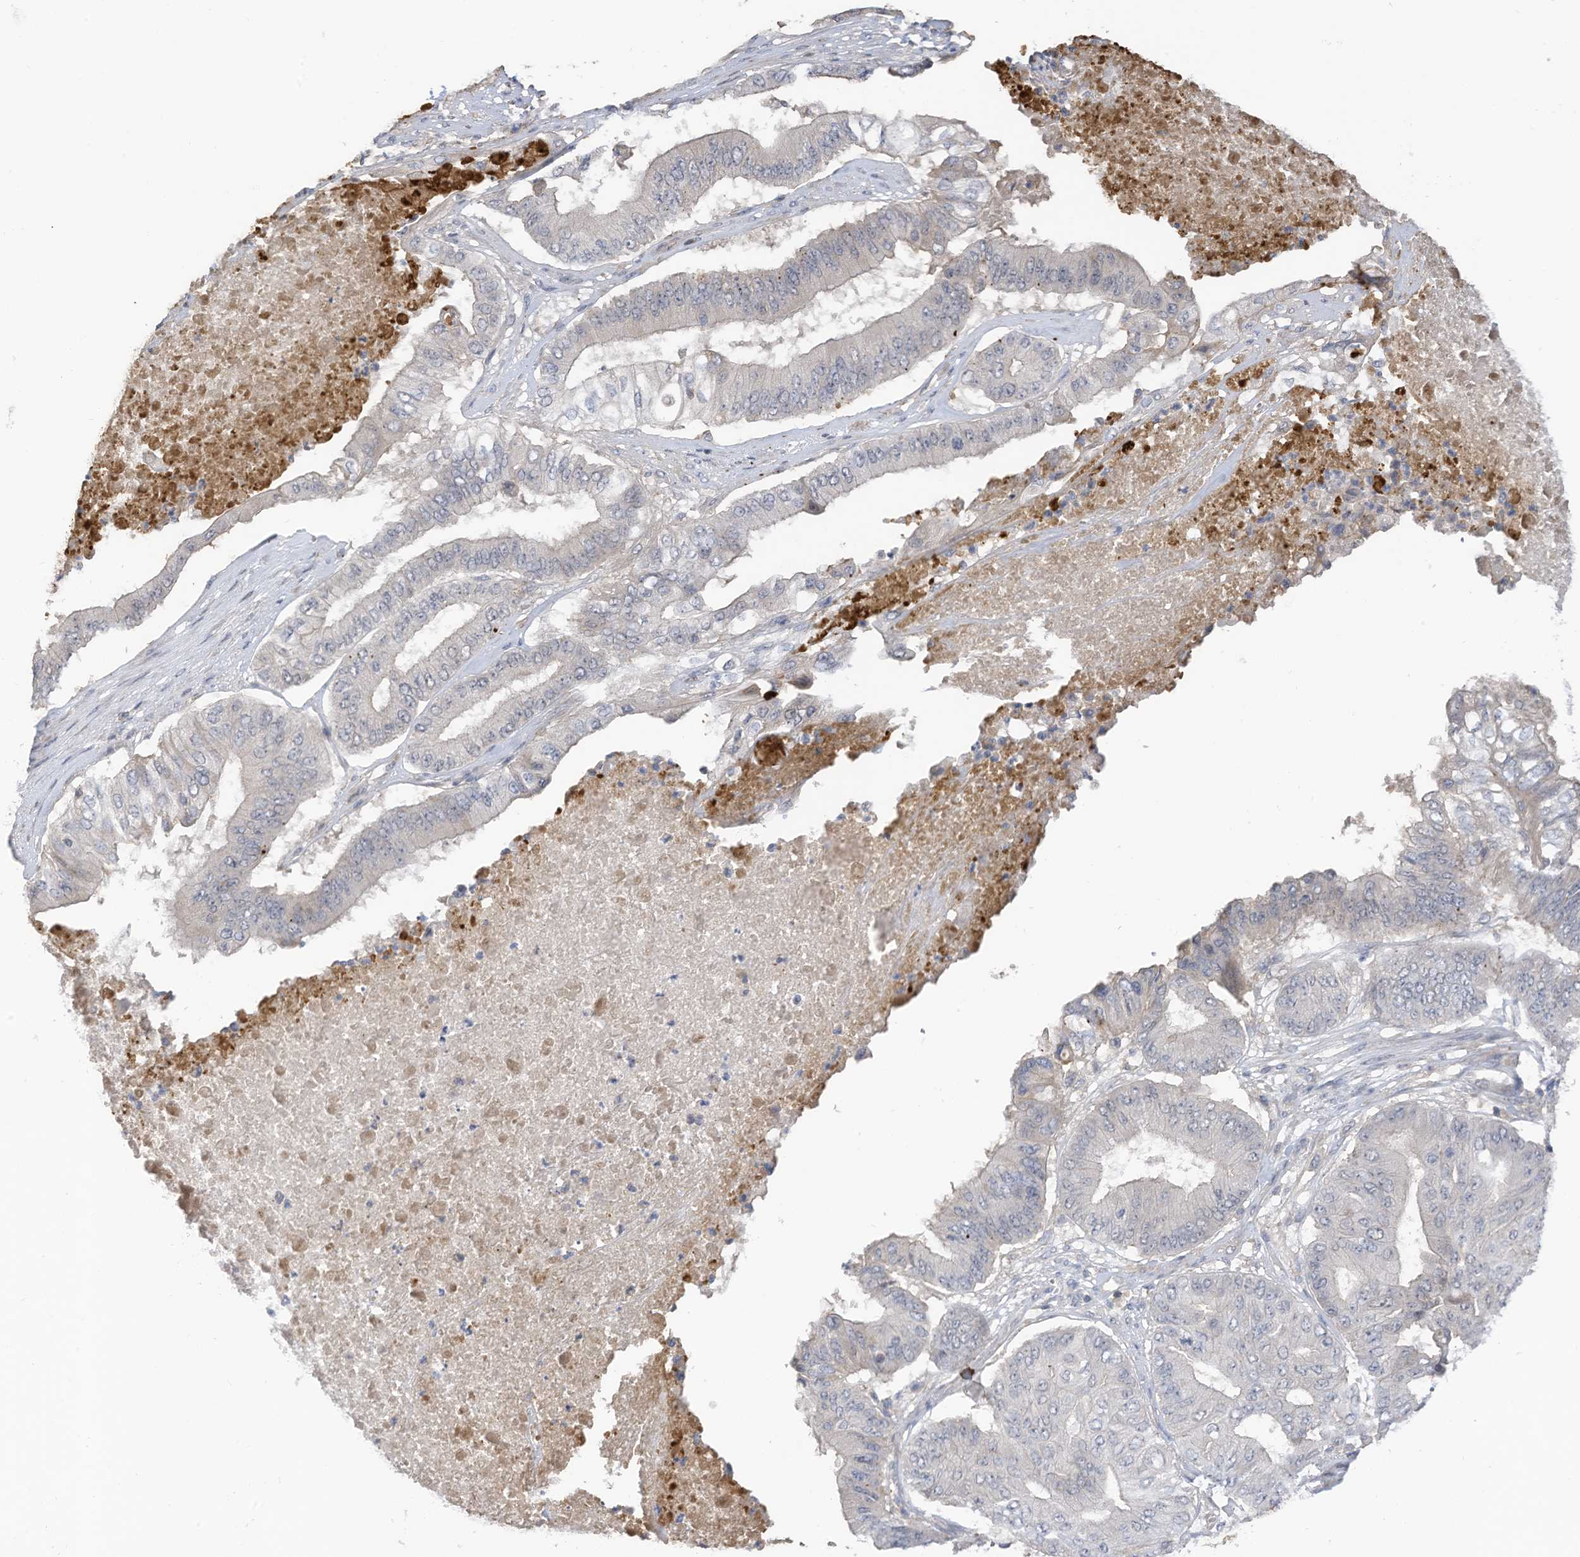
{"staining": {"intensity": "negative", "quantity": "none", "location": "none"}, "tissue": "pancreatic cancer", "cell_type": "Tumor cells", "image_type": "cancer", "snomed": [{"axis": "morphology", "description": "Adenocarcinoma, NOS"}, {"axis": "topography", "description": "Pancreas"}], "caption": "High magnification brightfield microscopy of pancreatic cancer (adenocarcinoma) stained with DAB (brown) and counterstained with hematoxylin (blue): tumor cells show no significant positivity. (DAB (3,3'-diaminobenzidine) IHC, high magnification).", "gene": "SLFN14", "patient": {"sex": "female", "age": 77}}